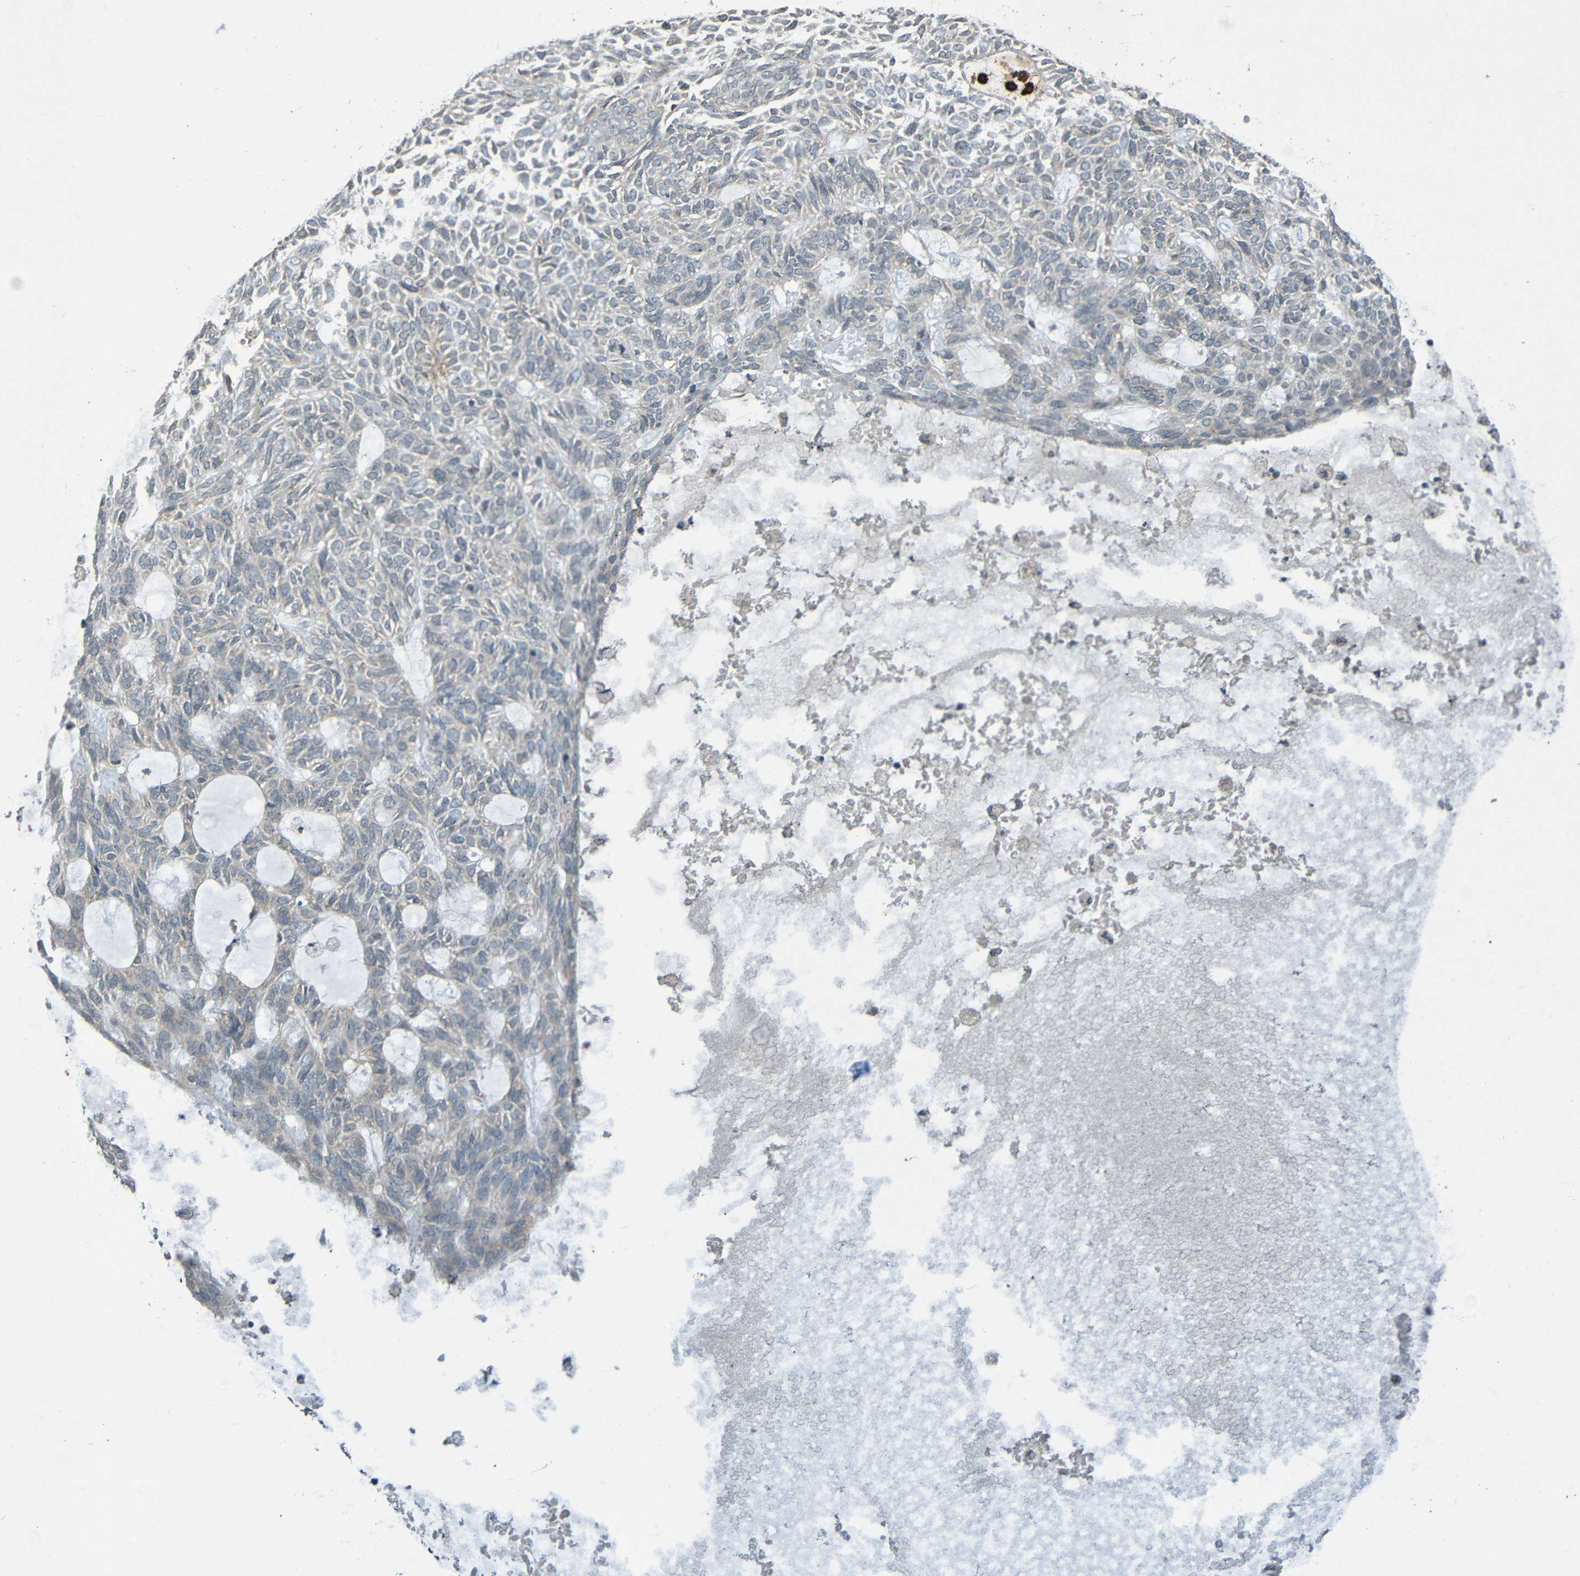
{"staining": {"intensity": "negative", "quantity": "none", "location": "none"}, "tissue": "skin cancer", "cell_type": "Tumor cells", "image_type": "cancer", "snomed": [{"axis": "morphology", "description": "Basal cell carcinoma"}, {"axis": "topography", "description": "Skin"}], "caption": "An image of human skin cancer is negative for staining in tumor cells.", "gene": "C3AR1", "patient": {"sex": "male", "age": 87}}